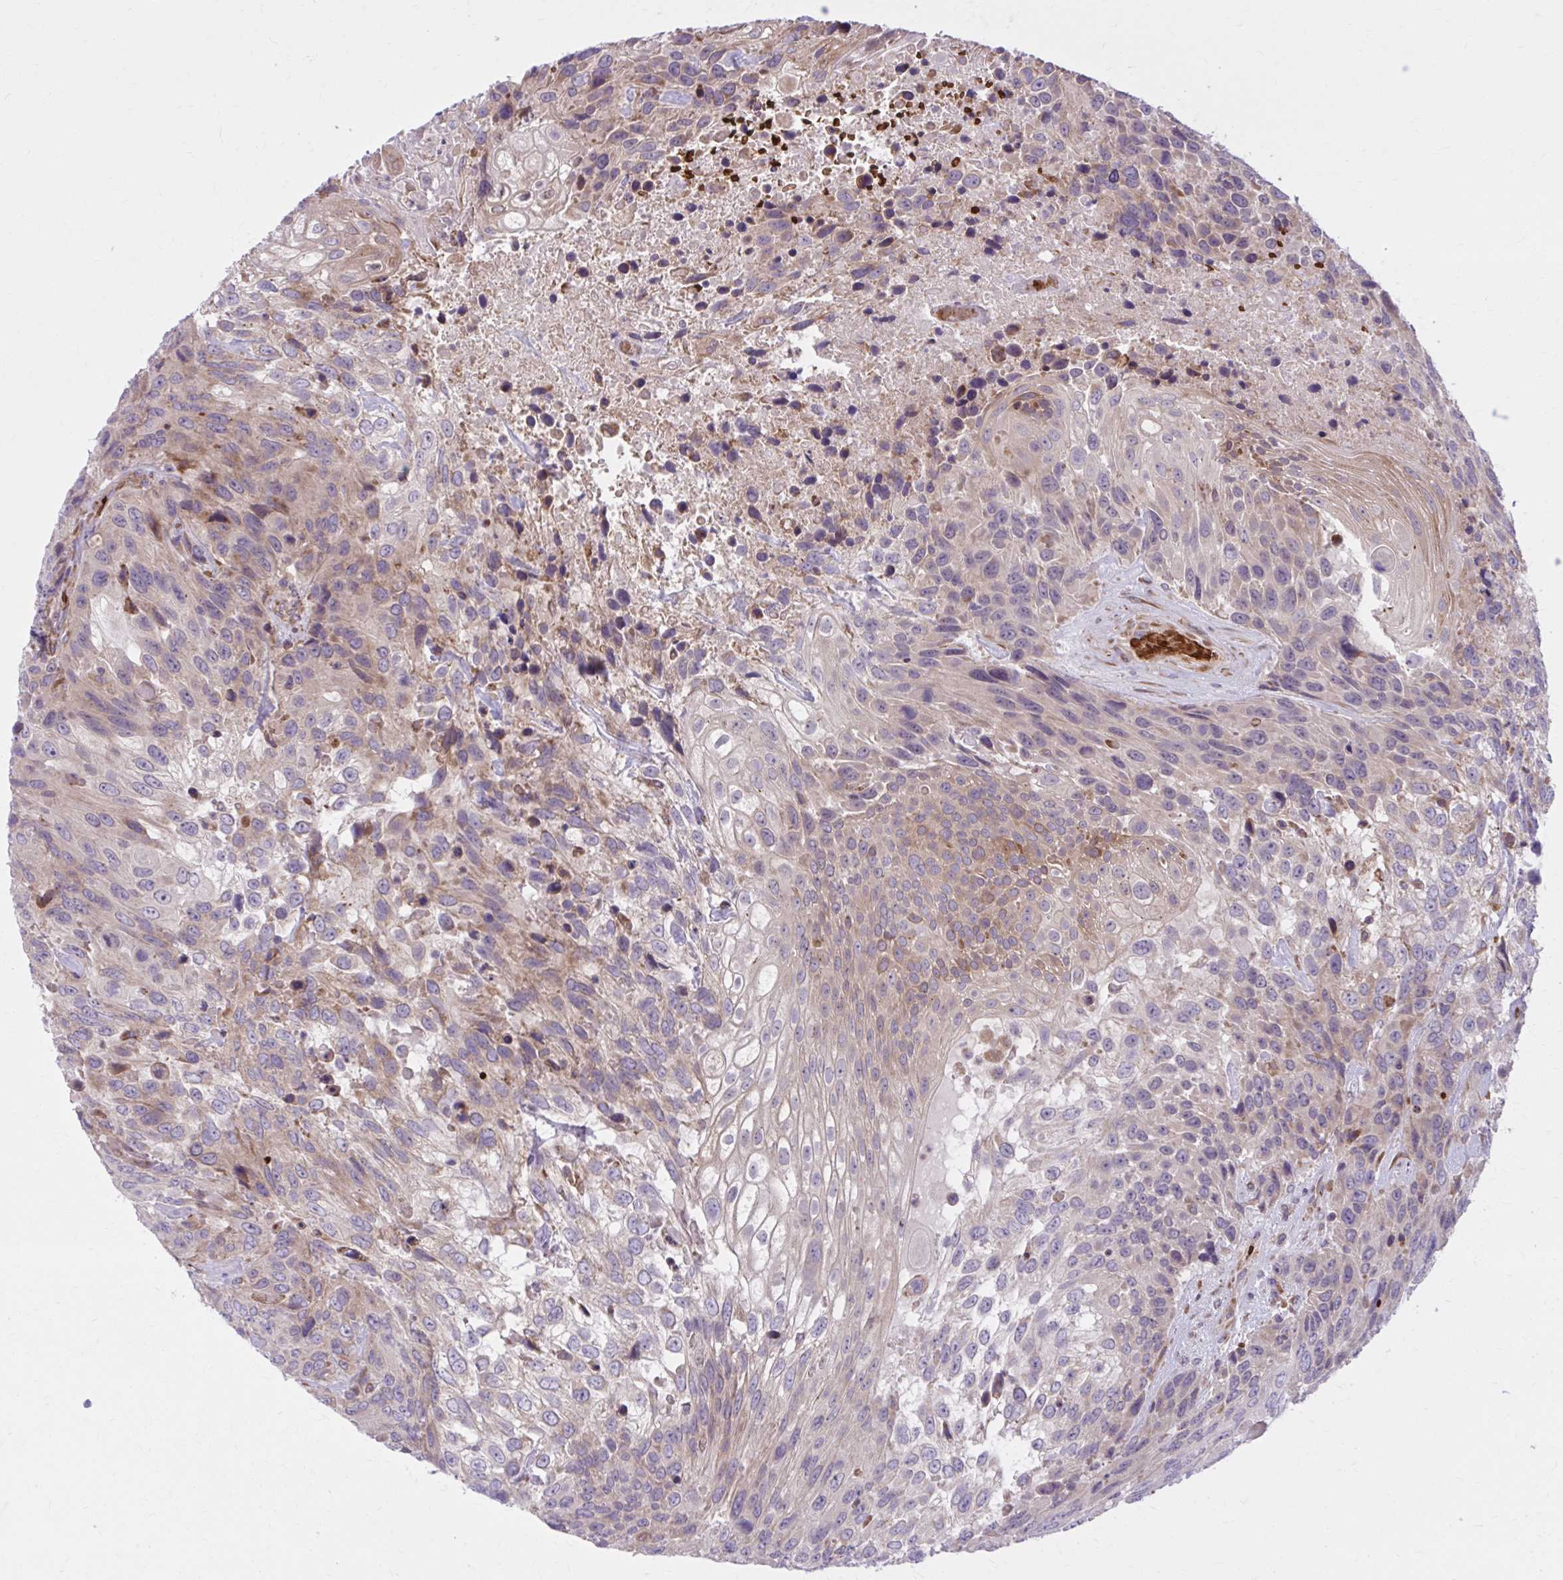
{"staining": {"intensity": "moderate", "quantity": "<25%", "location": "cytoplasmic/membranous"}, "tissue": "urothelial cancer", "cell_type": "Tumor cells", "image_type": "cancer", "snomed": [{"axis": "morphology", "description": "Urothelial carcinoma, High grade"}, {"axis": "topography", "description": "Urinary bladder"}], "caption": "IHC histopathology image of urothelial carcinoma (high-grade) stained for a protein (brown), which displays low levels of moderate cytoplasmic/membranous positivity in approximately <25% of tumor cells.", "gene": "SNF8", "patient": {"sex": "female", "age": 70}}